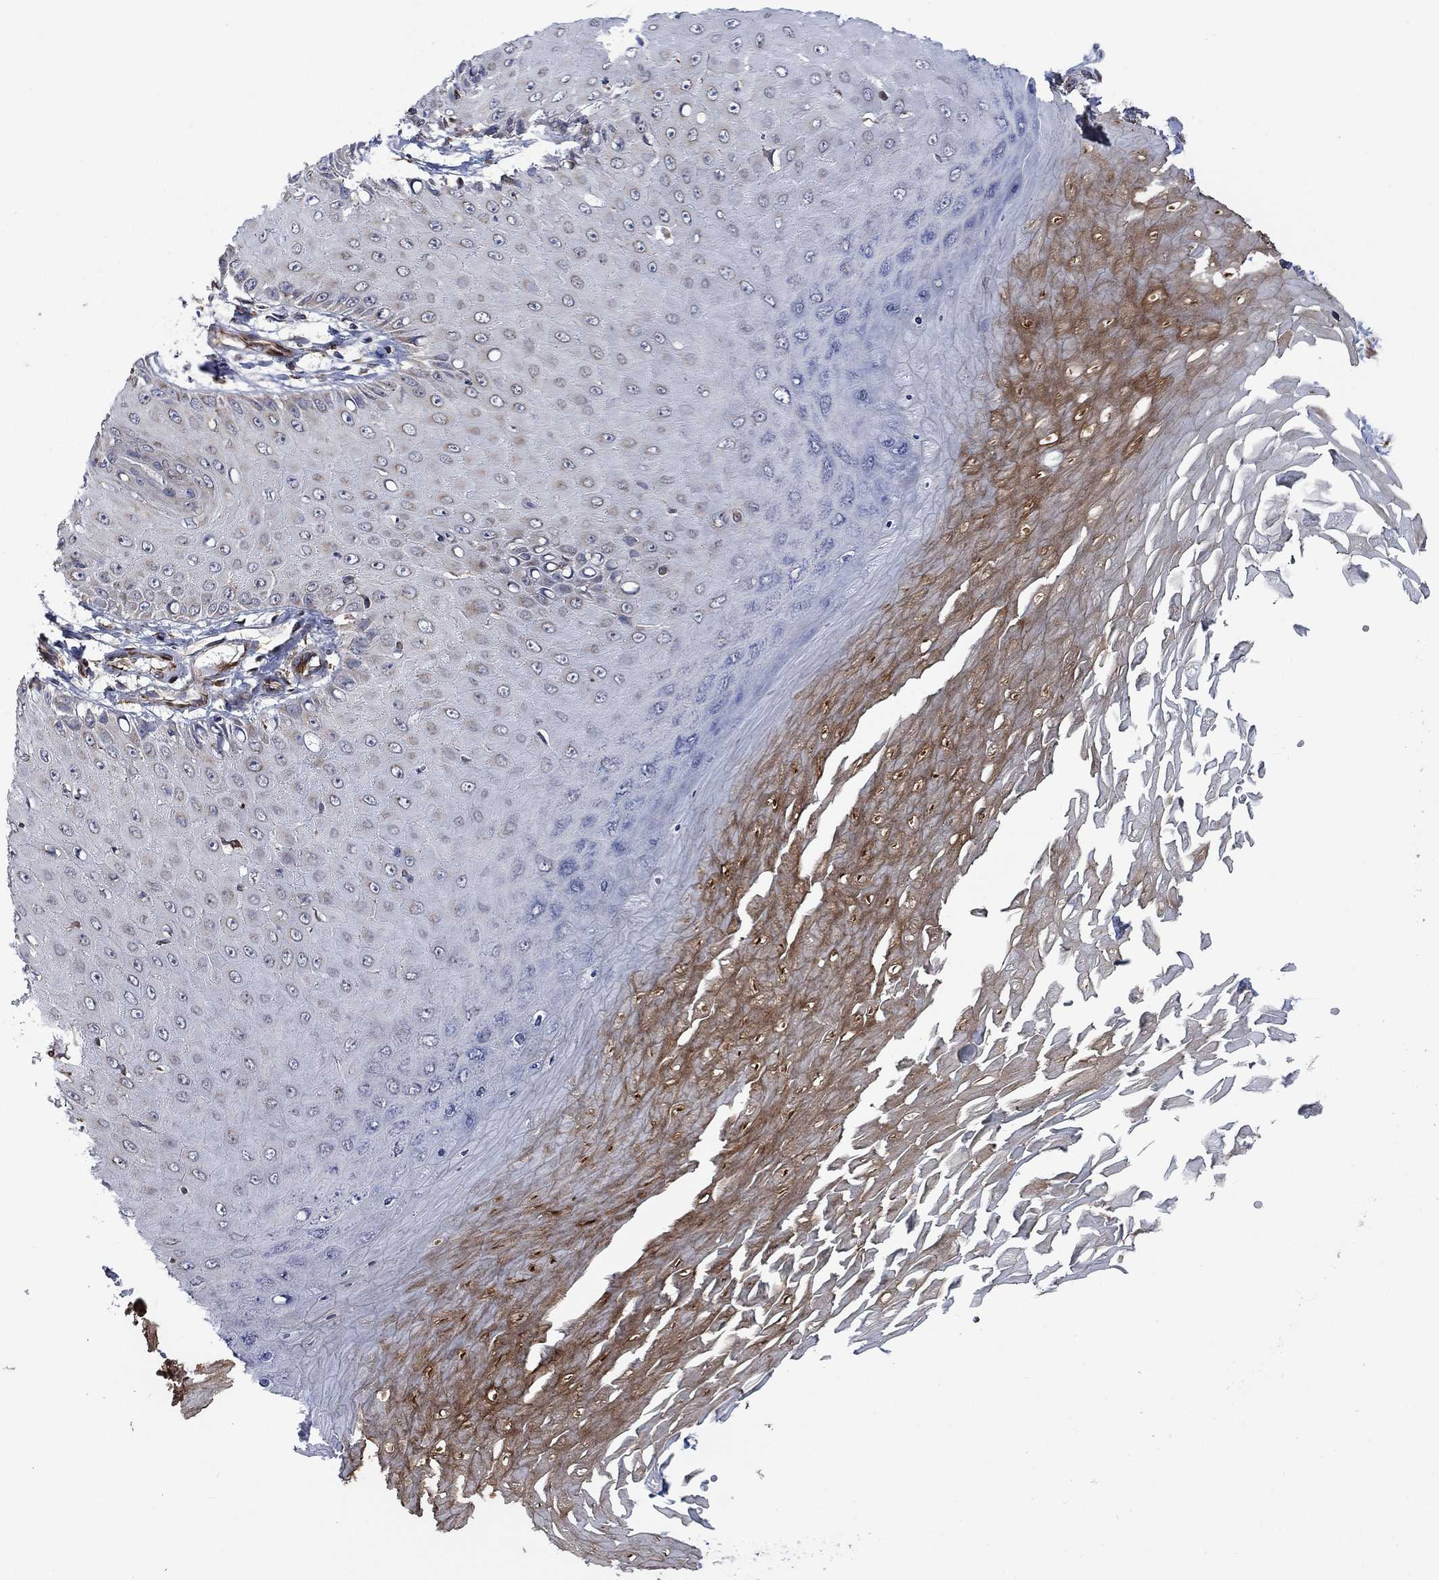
{"staining": {"intensity": "negative", "quantity": "none", "location": "none"}, "tissue": "skin cancer", "cell_type": "Tumor cells", "image_type": "cancer", "snomed": [{"axis": "morphology", "description": "Inflammation, NOS"}, {"axis": "morphology", "description": "Squamous cell carcinoma, NOS"}, {"axis": "topography", "description": "Skin"}], "caption": "Protein analysis of skin squamous cell carcinoma reveals no significant positivity in tumor cells.", "gene": "NDUFC1", "patient": {"sex": "male", "age": 70}}